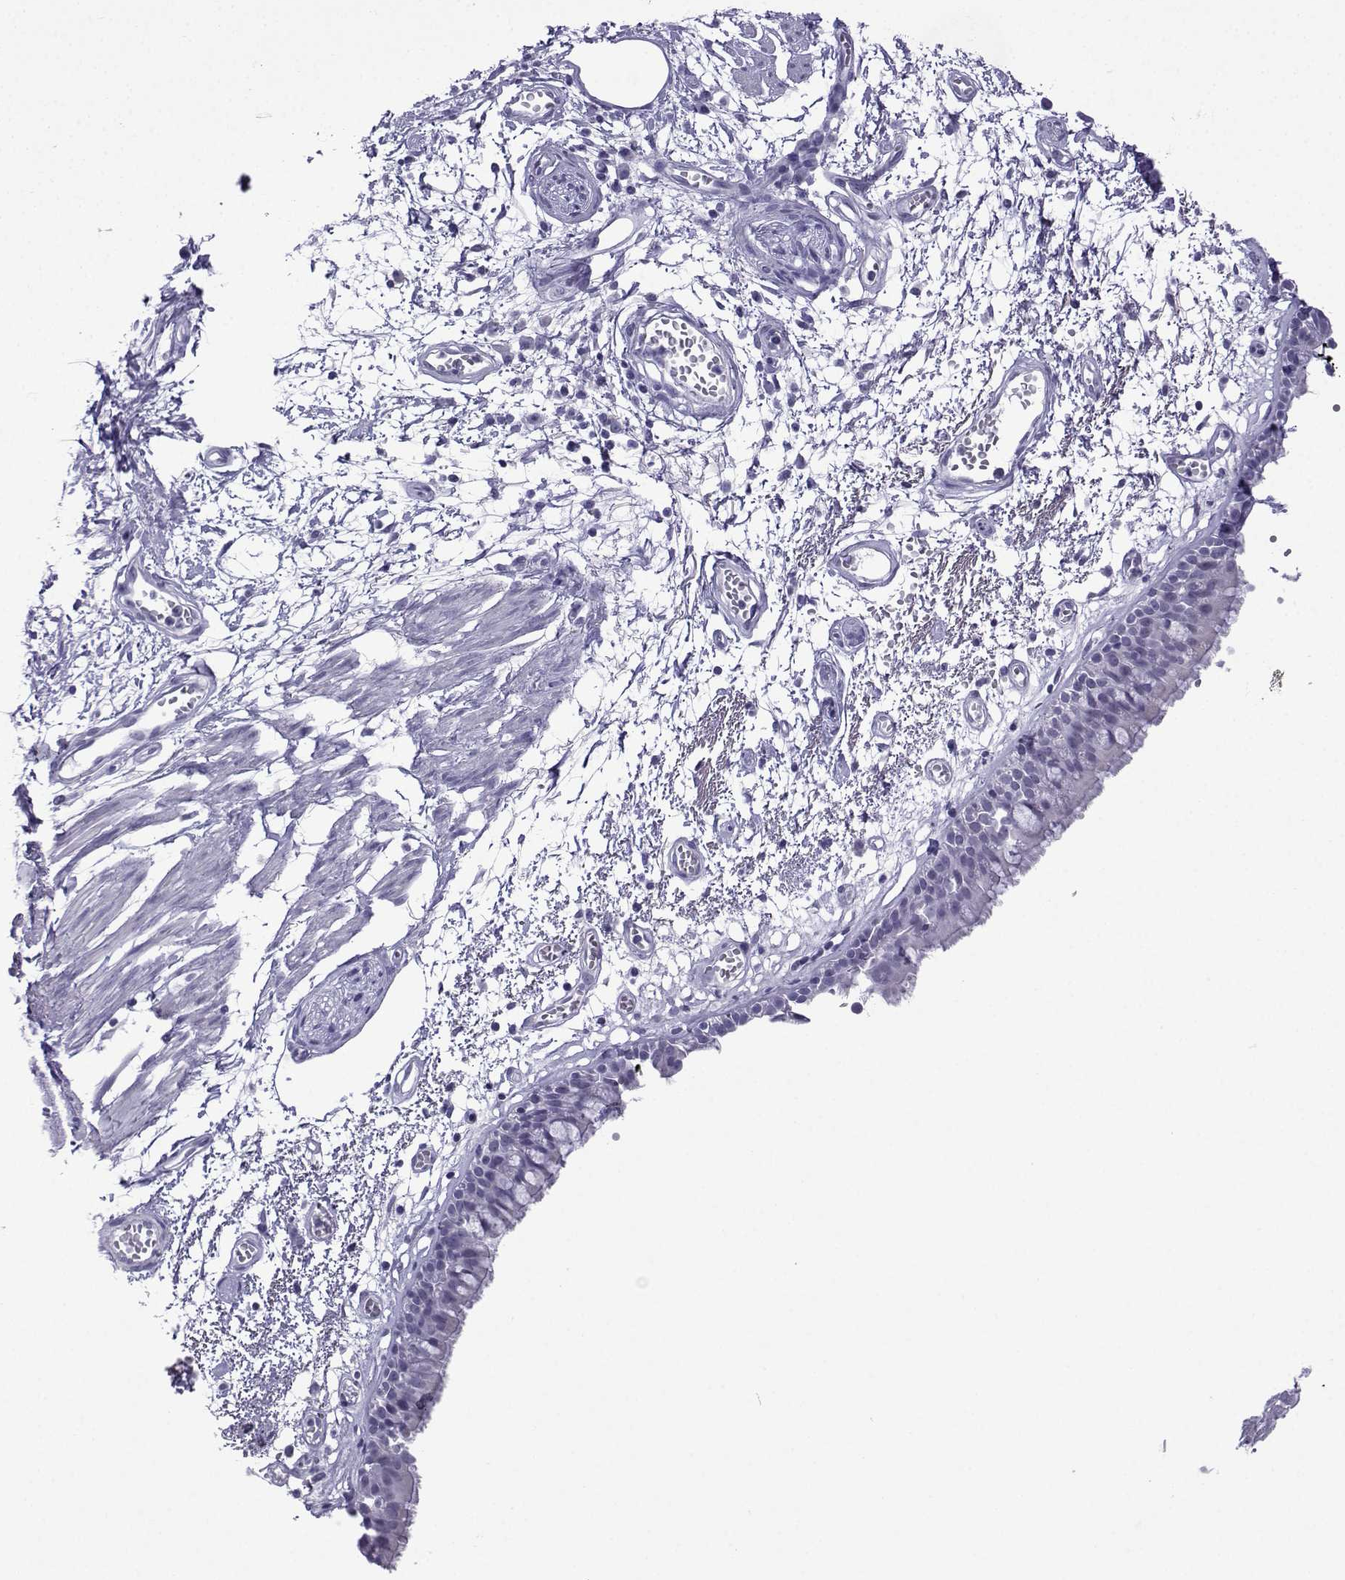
{"staining": {"intensity": "negative", "quantity": "none", "location": "none"}, "tissue": "bronchus", "cell_type": "Respiratory epithelial cells", "image_type": "normal", "snomed": [{"axis": "morphology", "description": "Normal tissue, NOS"}, {"axis": "morphology", "description": "Squamous cell carcinoma, NOS"}, {"axis": "topography", "description": "Cartilage tissue"}, {"axis": "topography", "description": "Bronchus"}, {"axis": "topography", "description": "Lung"}], "caption": "Immunohistochemistry of unremarkable human bronchus demonstrates no staining in respiratory epithelial cells.", "gene": "ACRBP", "patient": {"sex": "male", "age": 66}}